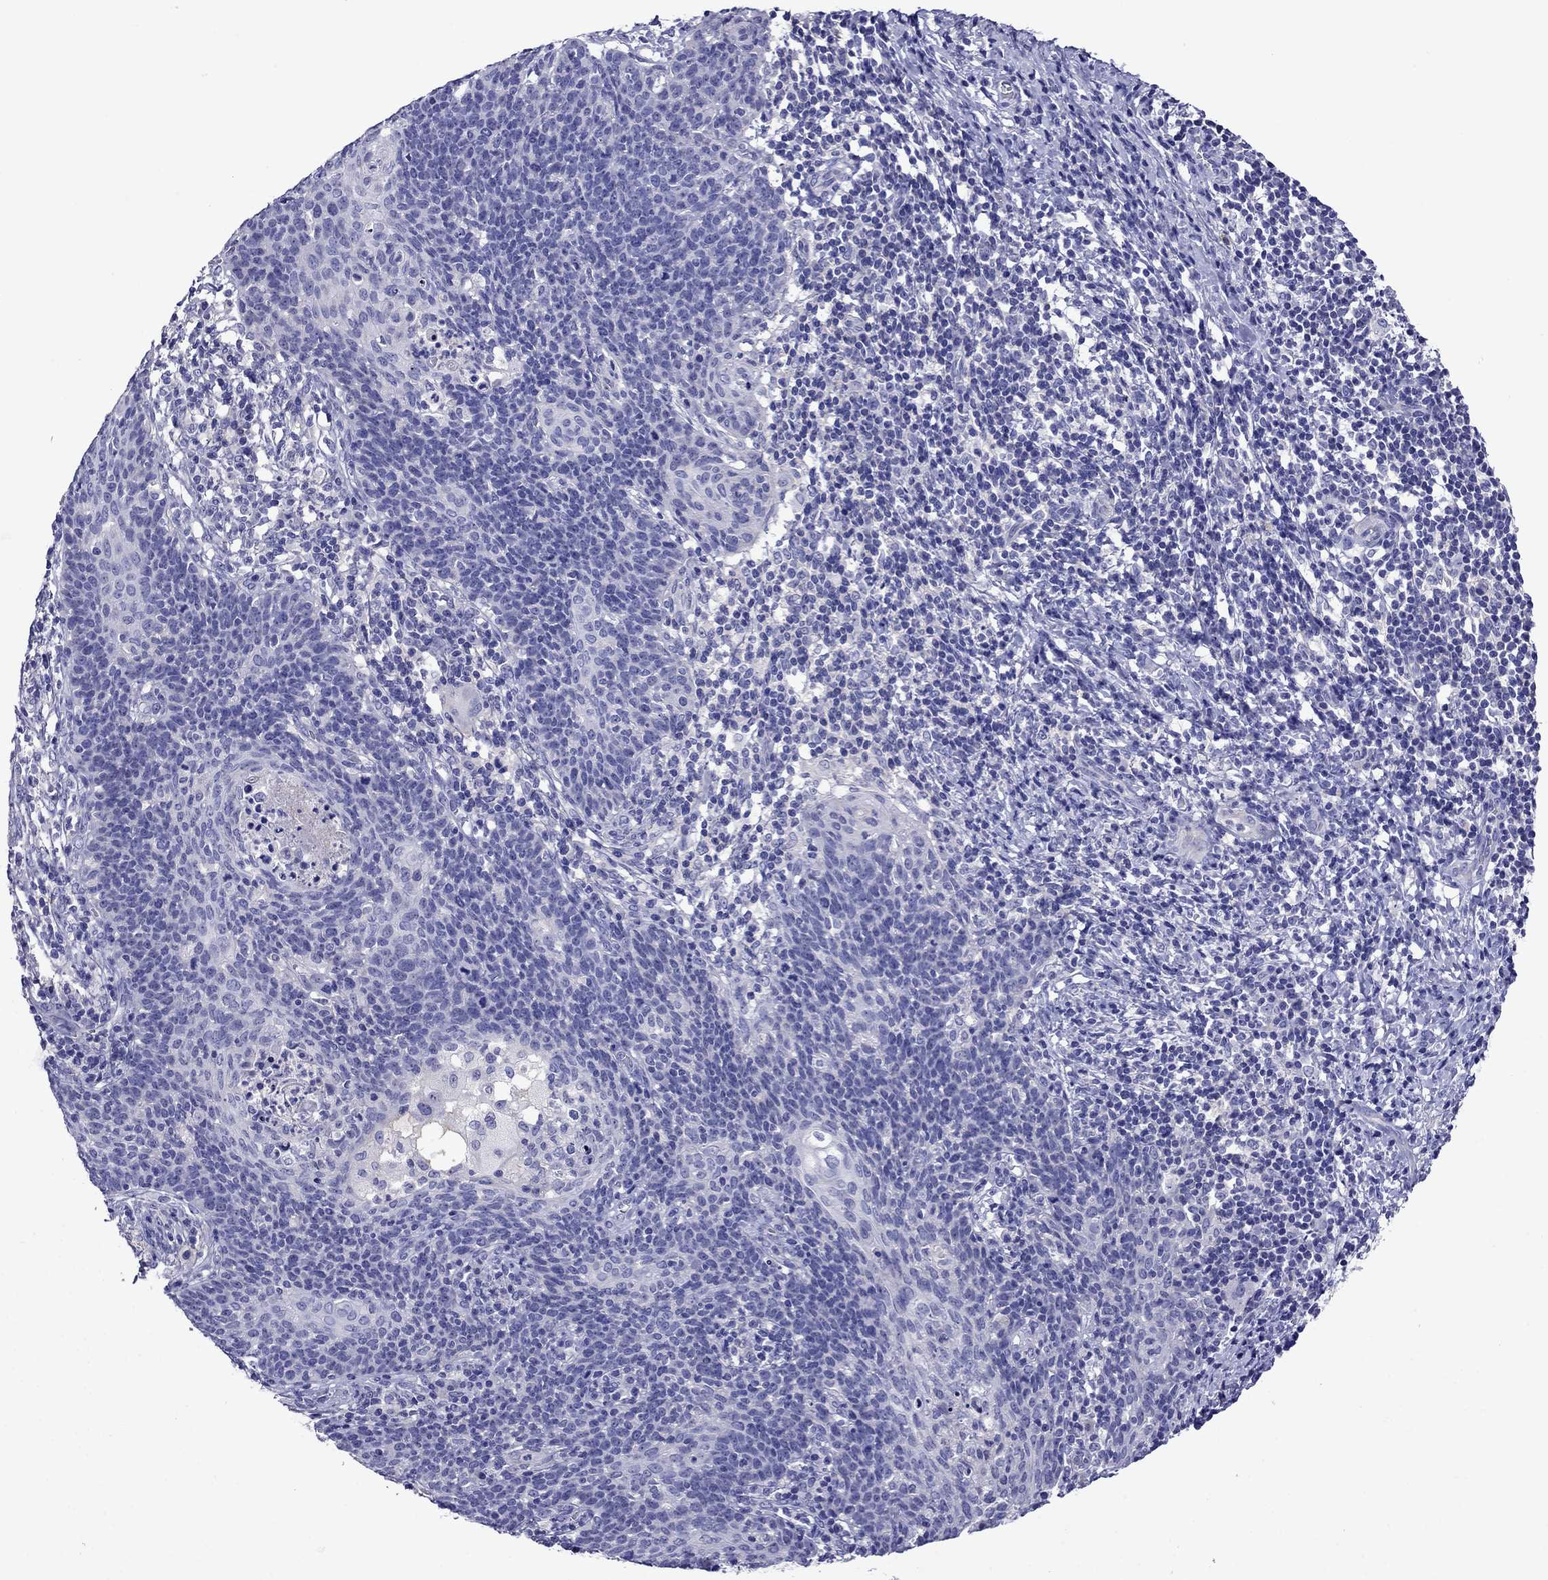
{"staining": {"intensity": "negative", "quantity": "none", "location": "none"}, "tissue": "cervical cancer", "cell_type": "Tumor cells", "image_type": "cancer", "snomed": [{"axis": "morphology", "description": "Squamous cell carcinoma, NOS"}, {"axis": "topography", "description": "Cervix"}], "caption": "Squamous cell carcinoma (cervical) stained for a protein using IHC exhibits no positivity tumor cells.", "gene": "SCG2", "patient": {"sex": "female", "age": 39}}